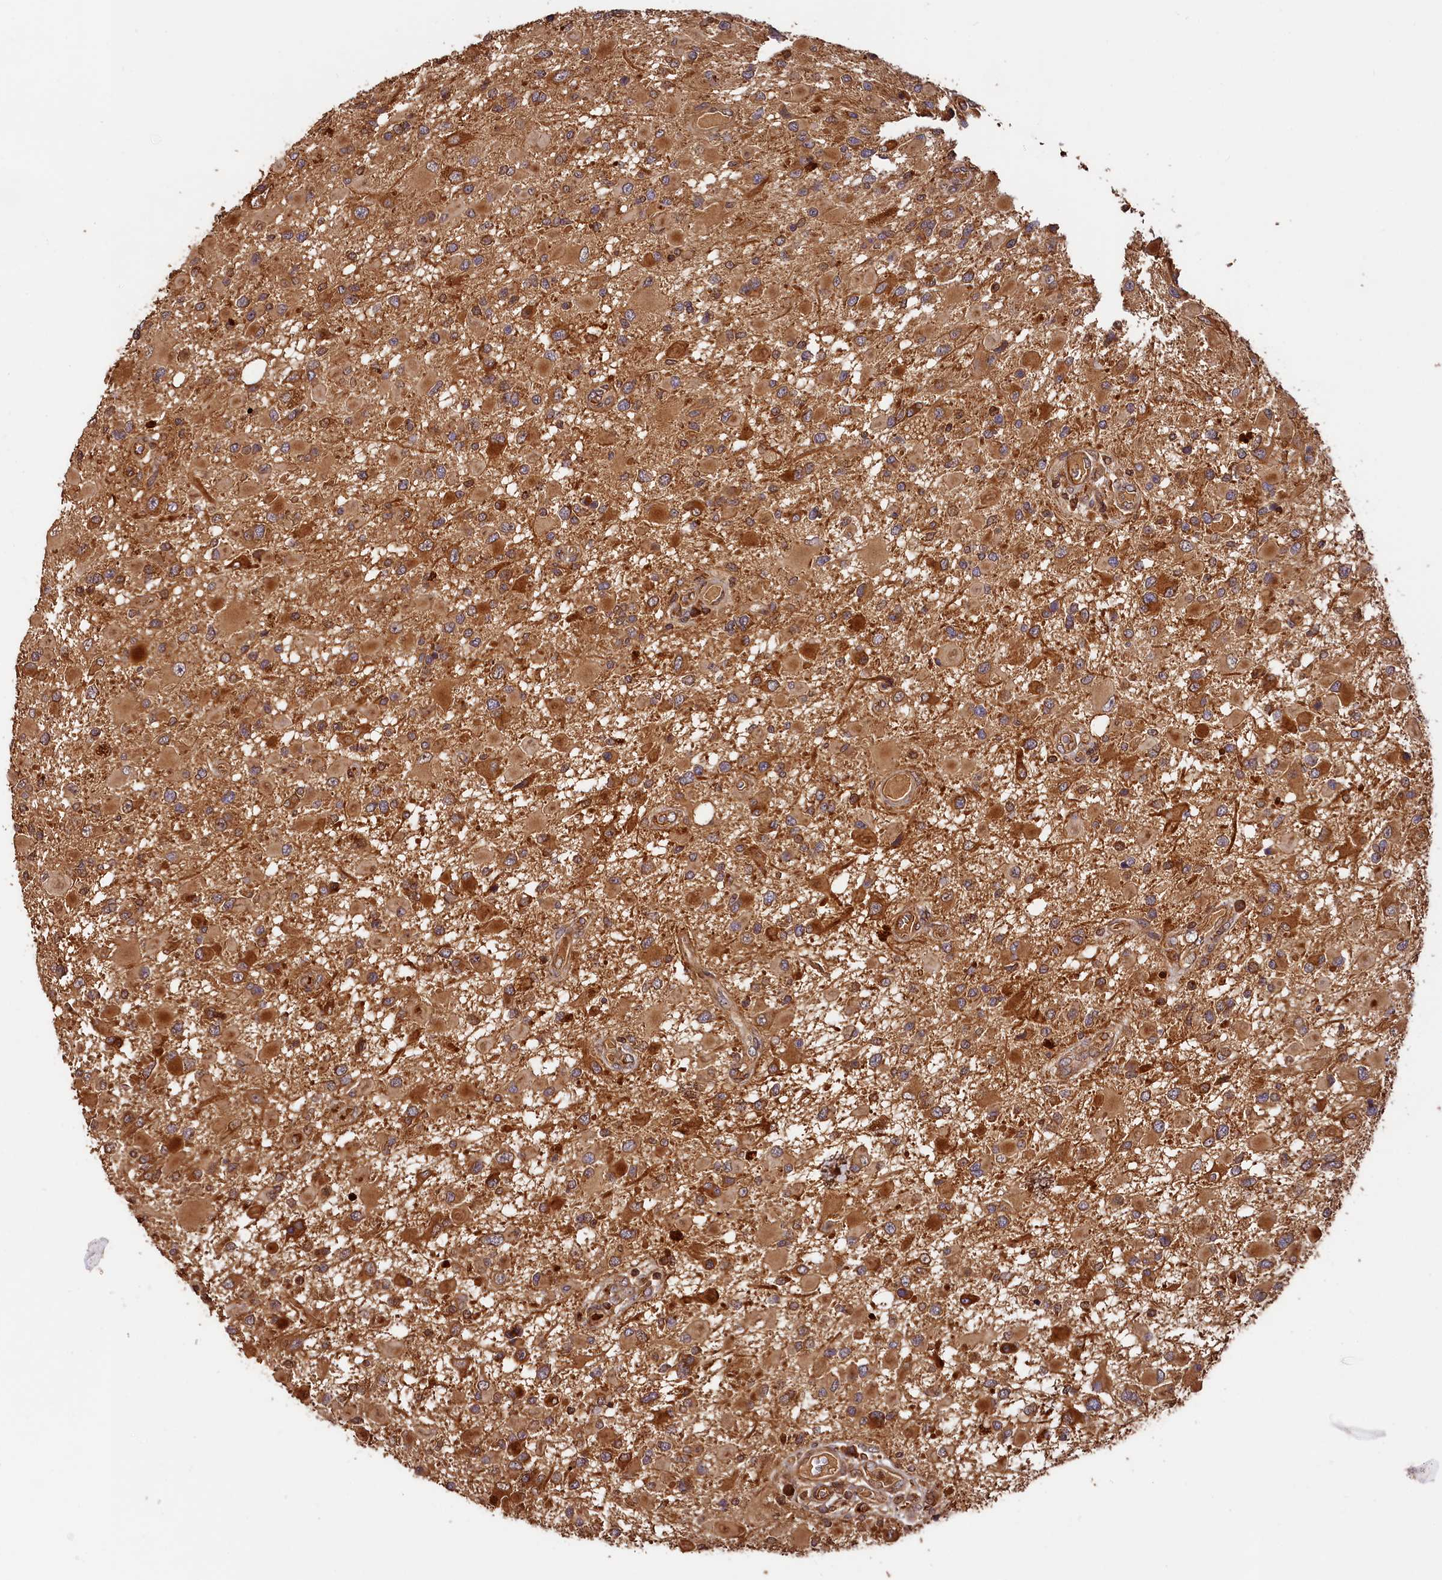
{"staining": {"intensity": "moderate", "quantity": ">75%", "location": "cytoplasmic/membranous"}, "tissue": "glioma", "cell_type": "Tumor cells", "image_type": "cancer", "snomed": [{"axis": "morphology", "description": "Glioma, malignant, High grade"}, {"axis": "topography", "description": "Brain"}], "caption": "Immunohistochemistry micrograph of neoplastic tissue: human high-grade glioma (malignant) stained using immunohistochemistry (IHC) displays medium levels of moderate protein expression localized specifically in the cytoplasmic/membranous of tumor cells, appearing as a cytoplasmic/membranous brown color.", "gene": "HMOX2", "patient": {"sex": "male", "age": 53}}